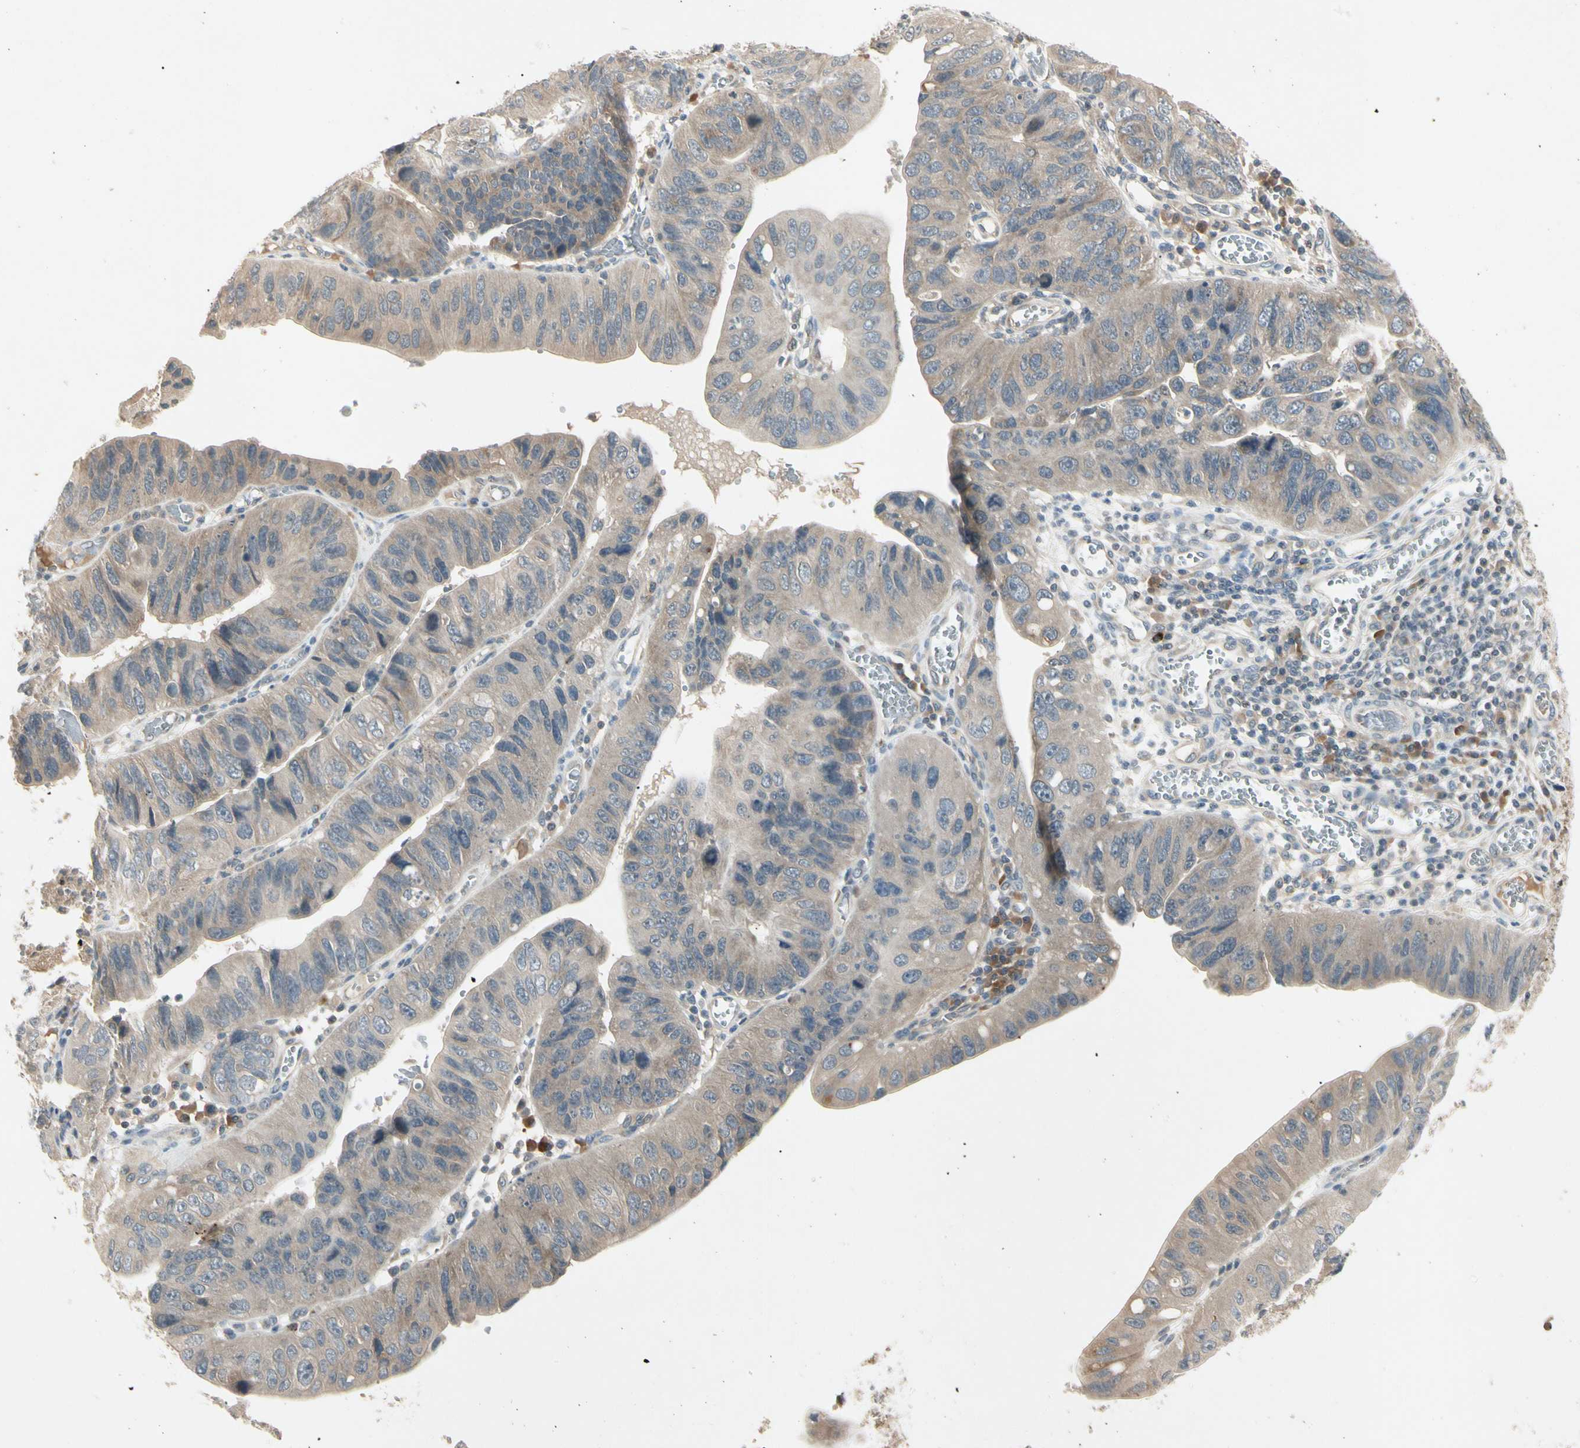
{"staining": {"intensity": "weak", "quantity": ">75%", "location": "cytoplasmic/membranous"}, "tissue": "stomach cancer", "cell_type": "Tumor cells", "image_type": "cancer", "snomed": [{"axis": "morphology", "description": "Adenocarcinoma, NOS"}, {"axis": "topography", "description": "Stomach"}], "caption": "Immunohistochemistry (IHC) of human stomach cancer reveals low levels of weak cytoplasmic/membranous staining in approximately >75% of tumor cells.", "gene": "CCL4", "patient": {"sex": "male", "age": 59}}